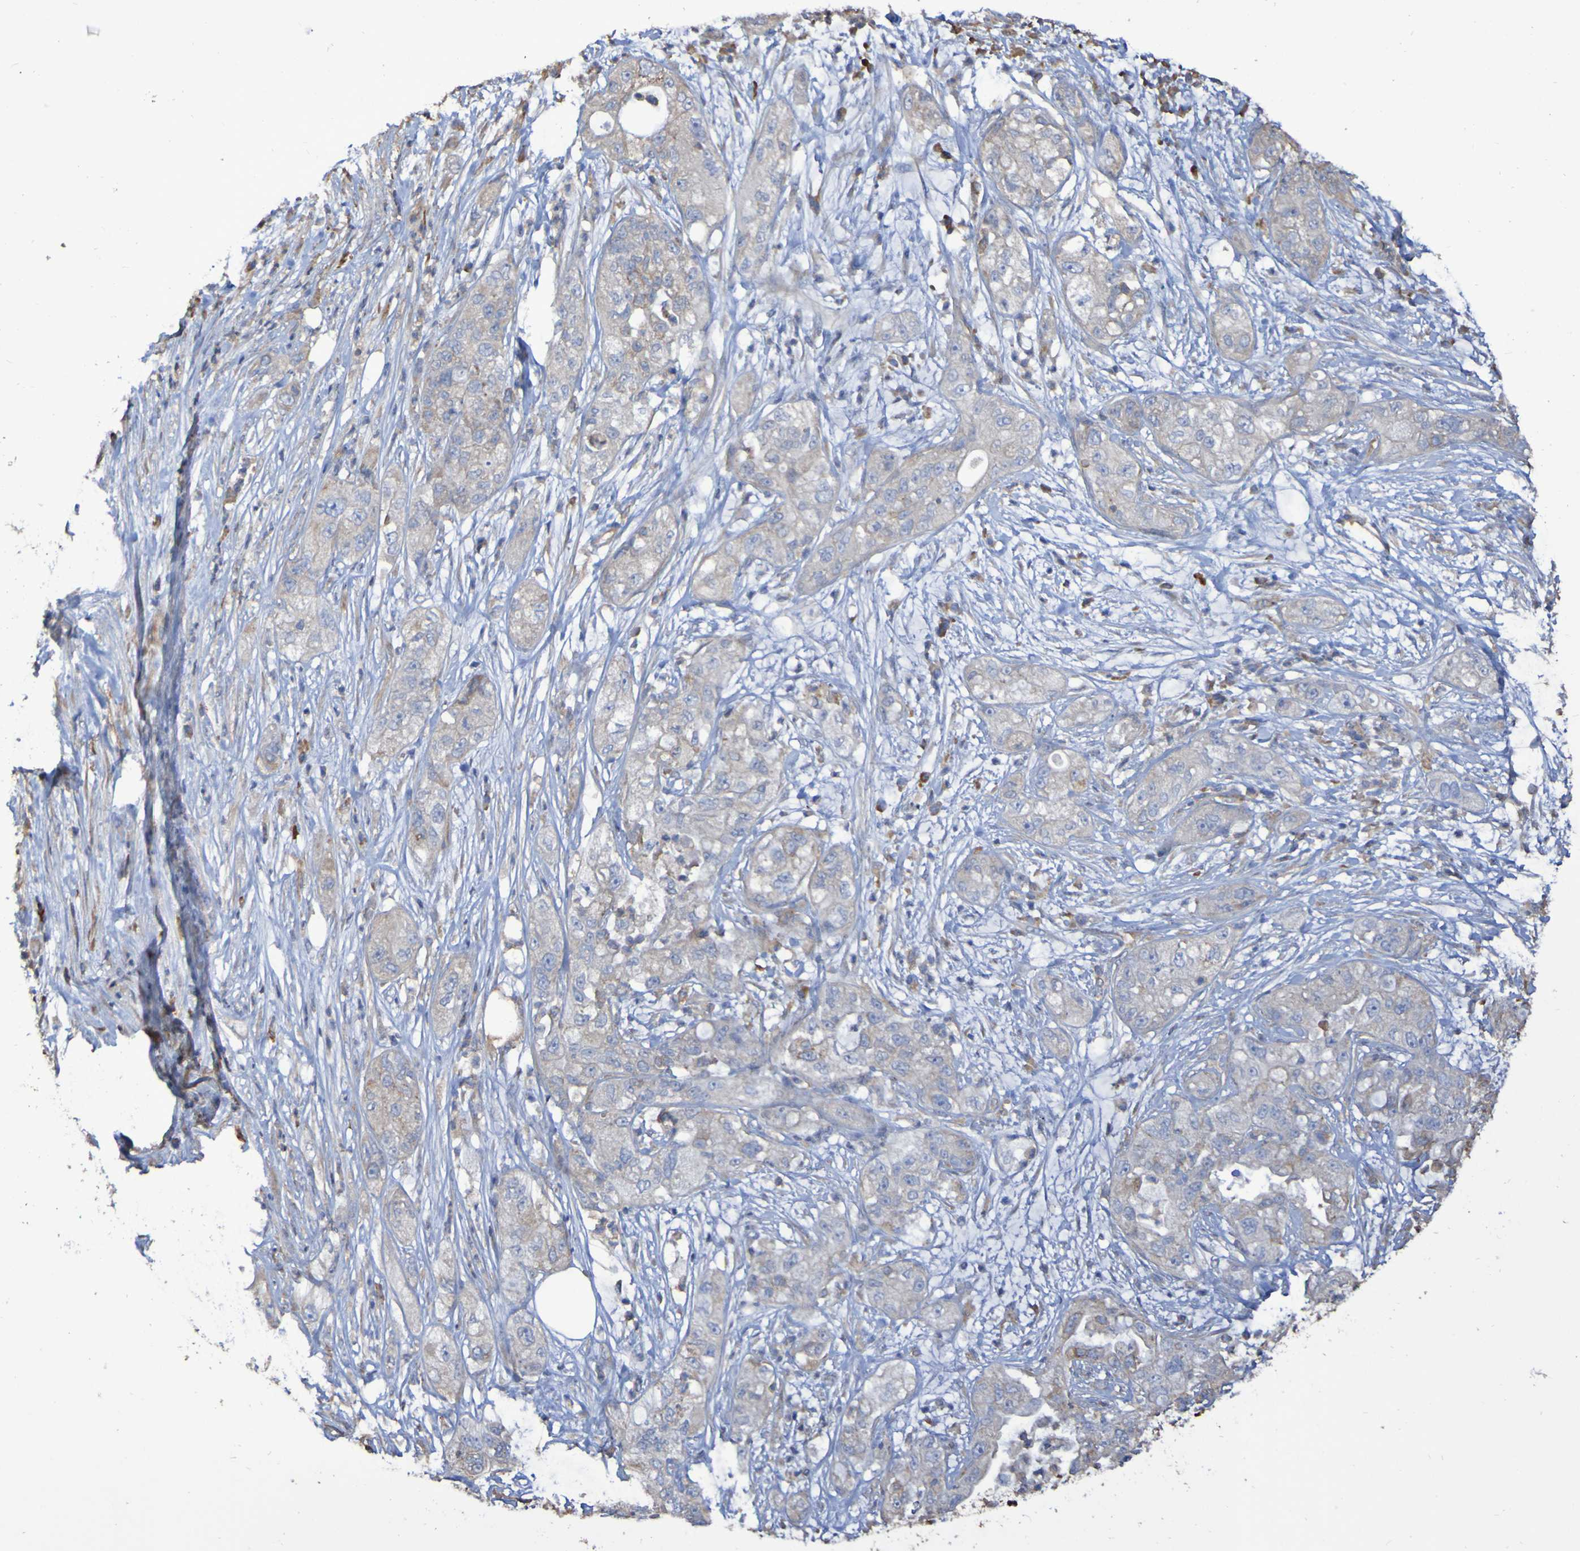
{"staining": {"intensity": "negative", "quantity": "none", "location": "none"}, "tissue": "pancreatic cancer", "cell_type": "Tumor cells", "image_type": "cancer", "snomed": [{"axis": "morphology", "description": "Adenocarcinoma, NOS"}, {"axis": "topography", "description": "Pancreas"}], "caption": "IHC histopathology image of pancreatic cancer stained for a protein (brown), which demonstrates no positivity in tumor cells. (DAB immunohistochemistry (IHC) visualized using brightfield microscopy, high magnification).", "gene": "SYNJ1", "patient": {"sex": "female", "age": 78}}